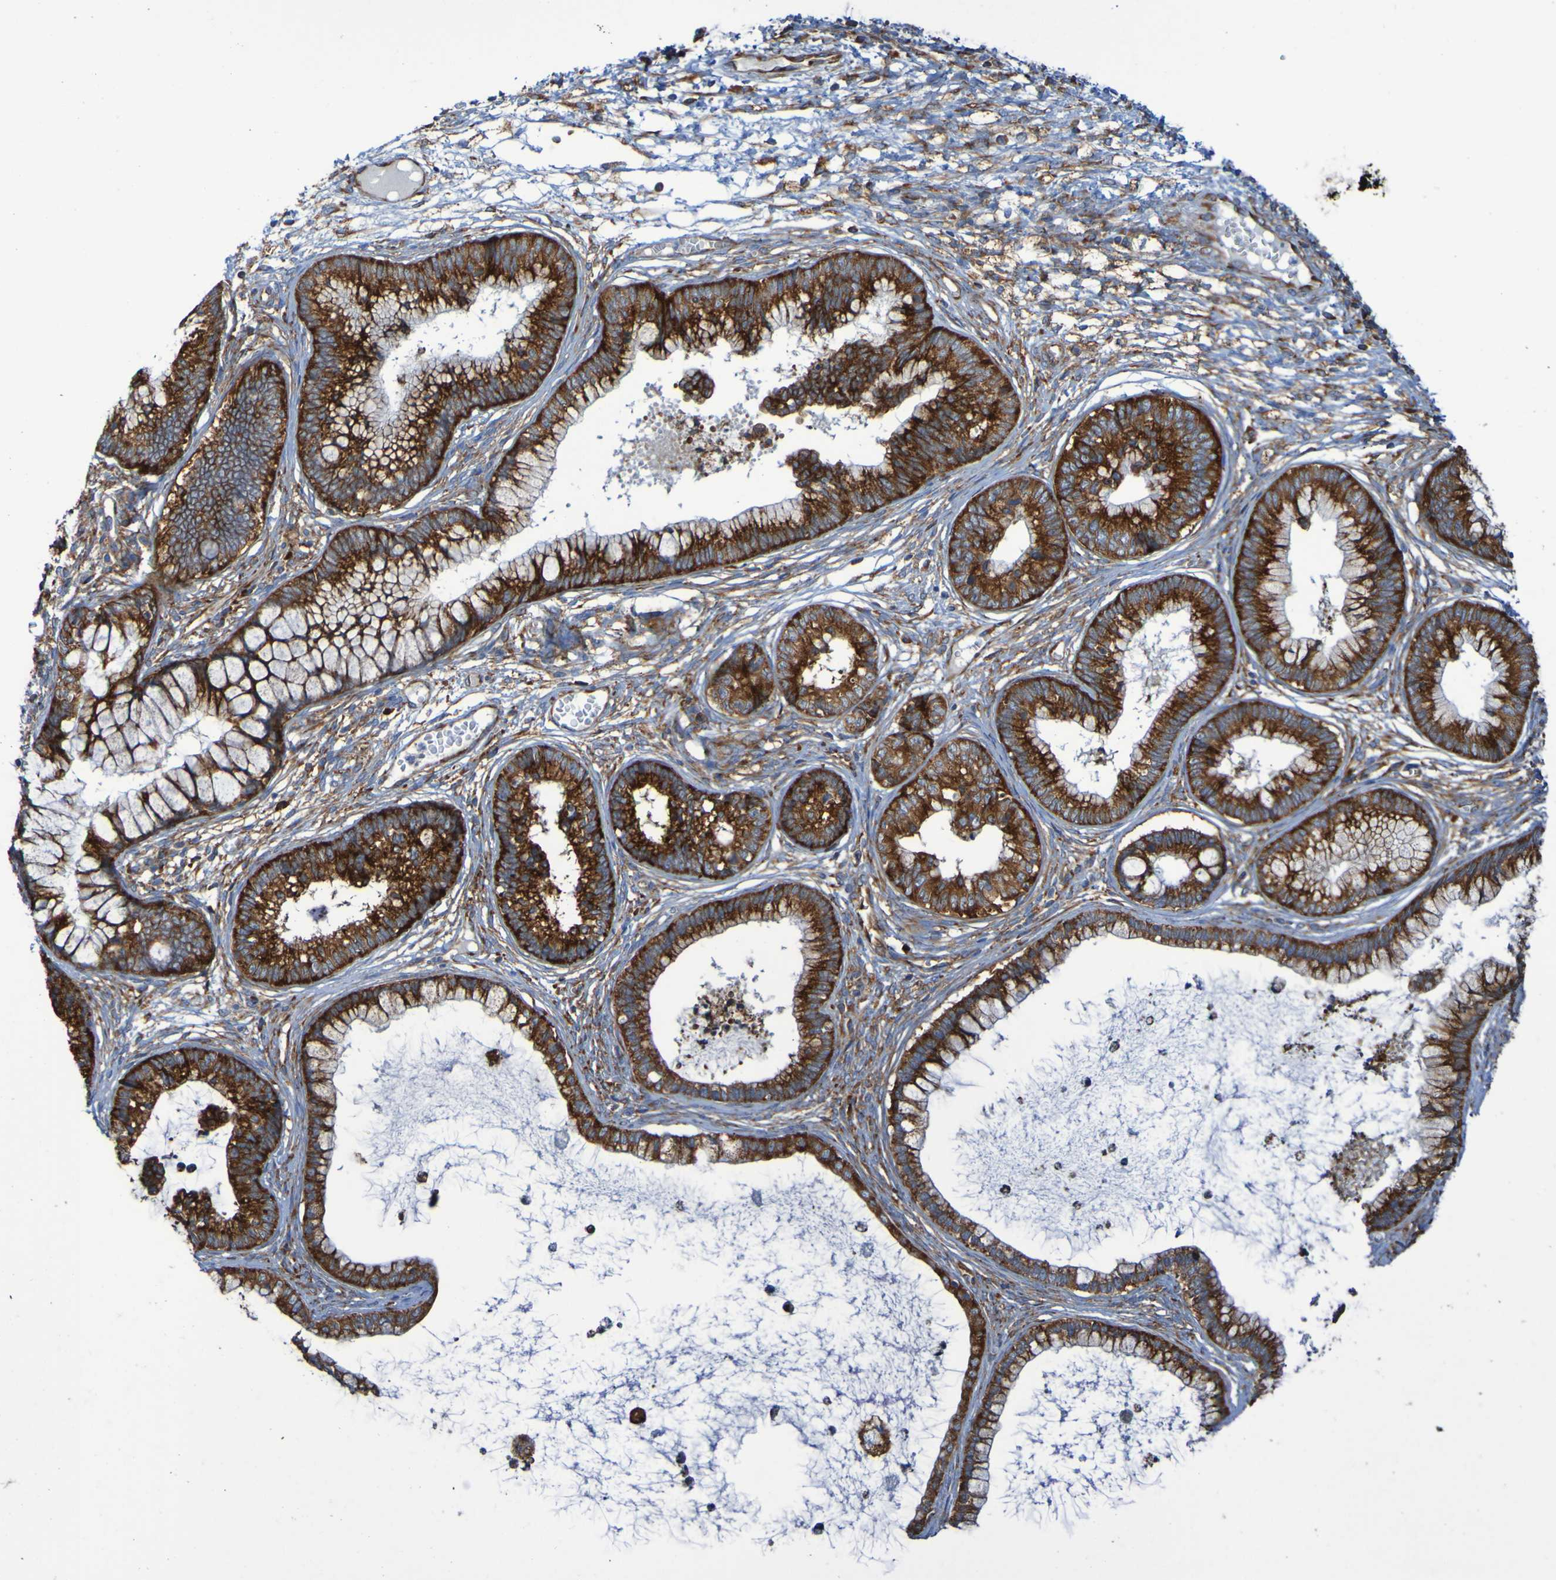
{"staining": {"intensity": "strong", "quantity": ">75%", "location": "cytoplasmic/membranous"}, "tissue": "cervical cancer", "cell_type": "Tumor cells", "image_type": "cancer", "snomed": [{"axis": "morphology", "description": "Adenocarcinoma, NOS"}, {"axis": "topography", "description": "Cervix"}], "caption": "An immunohistochemistry micrograph of neoplastic tissue is shown. Protein staining in brown highlights strong cytoplasmic/membranous positivity in cervical cancer within tumor cells.", "gene": "RPL10", "patient": {"sex": "female", "age": 44}}